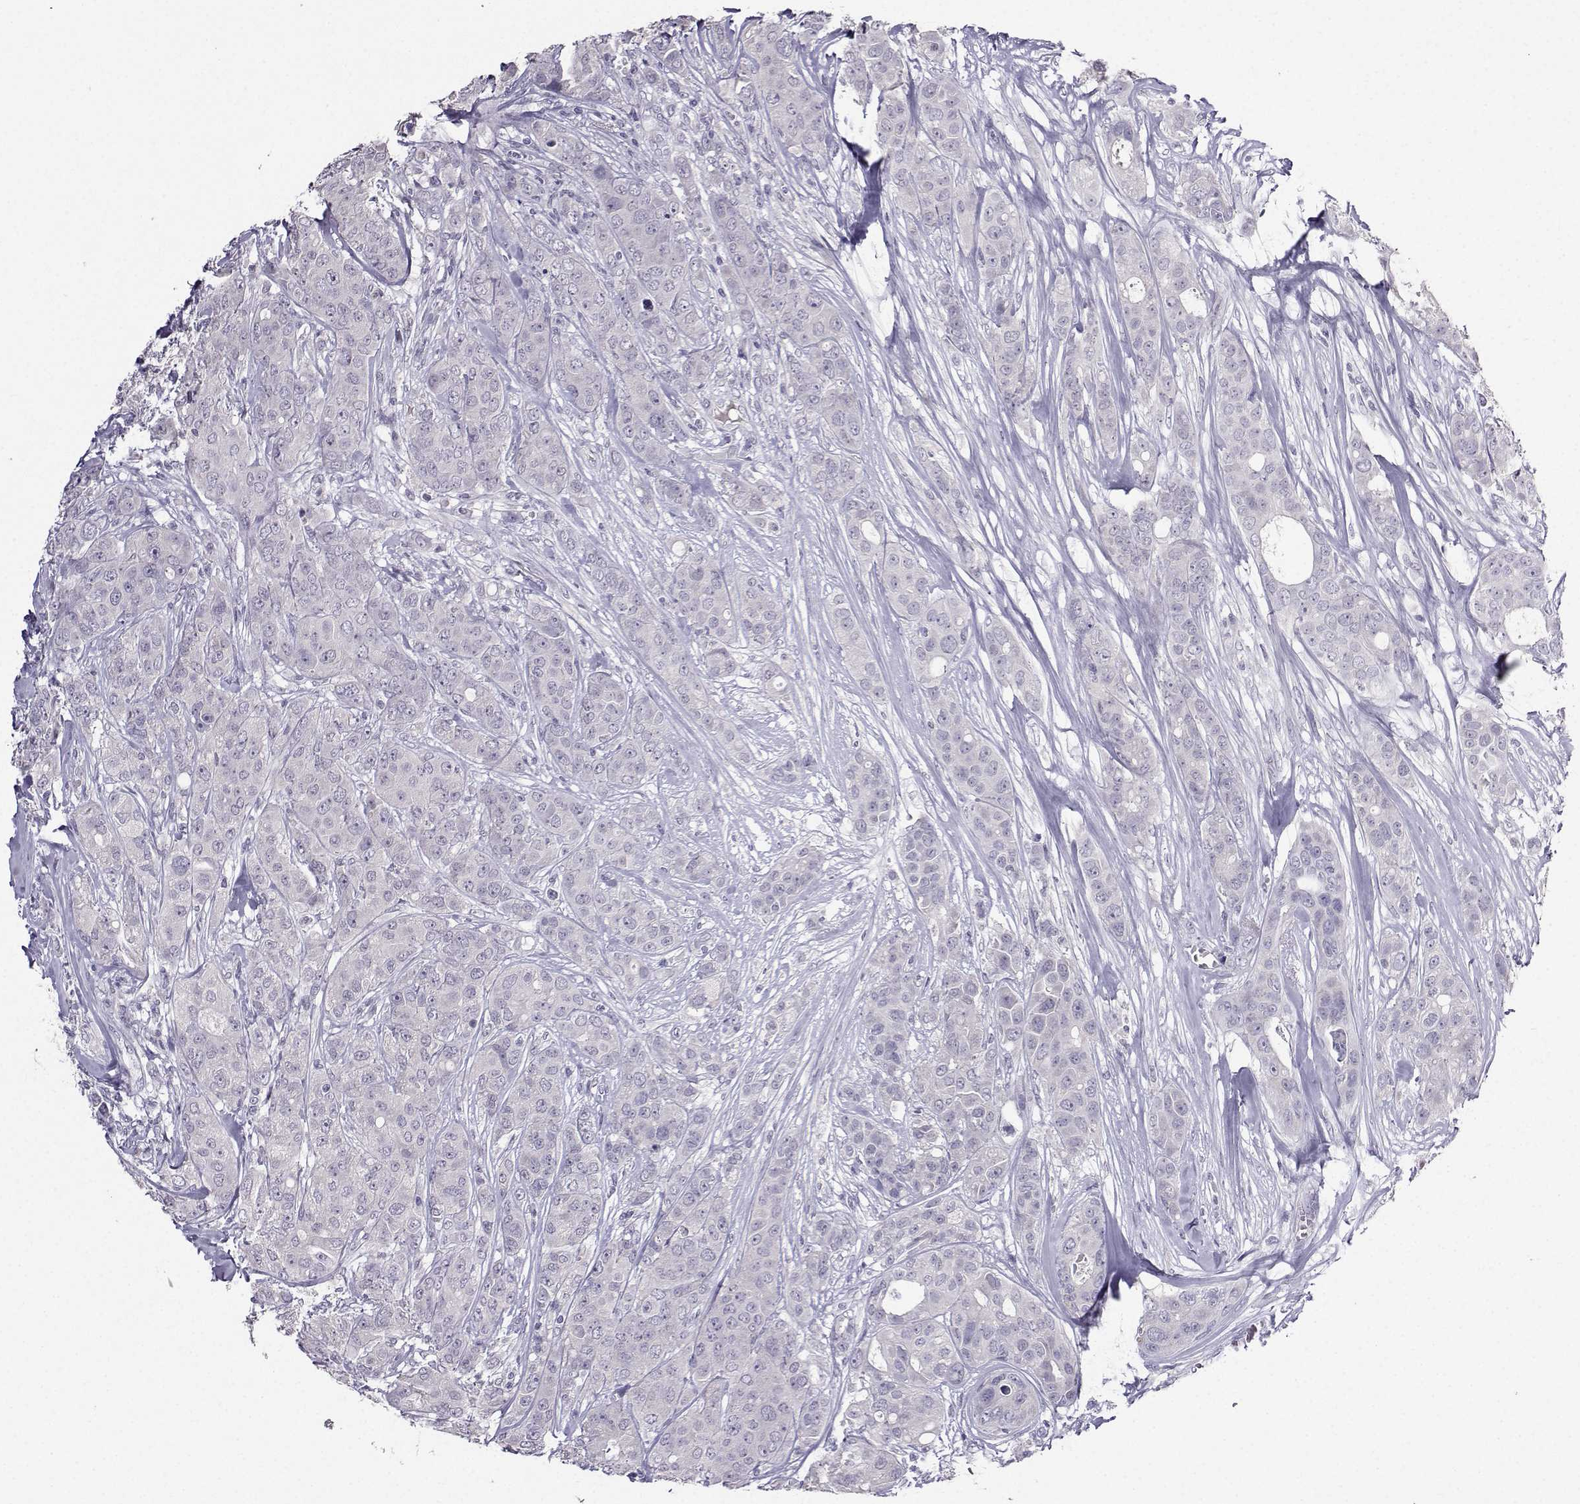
{"staining": {"intensity": "negative", "quantity": "none", "location": "none"}, "tissue": "breast cancer", "cell_type": "Tumor cells", "image_type": "cancer", "snomed": [{"axis": "morphology", "description": "Duct carcinoma"}, {"axis": "topography", "description": "Breast"}], "caption": "IHC histopathology image of neoplastic tissue: breast intraductal carcinoma stained with DAB exhibits no significant protein positivity in tumor cells.", "gene": "CRYBB1", "patient": {"sex": "female", "age": 43}}